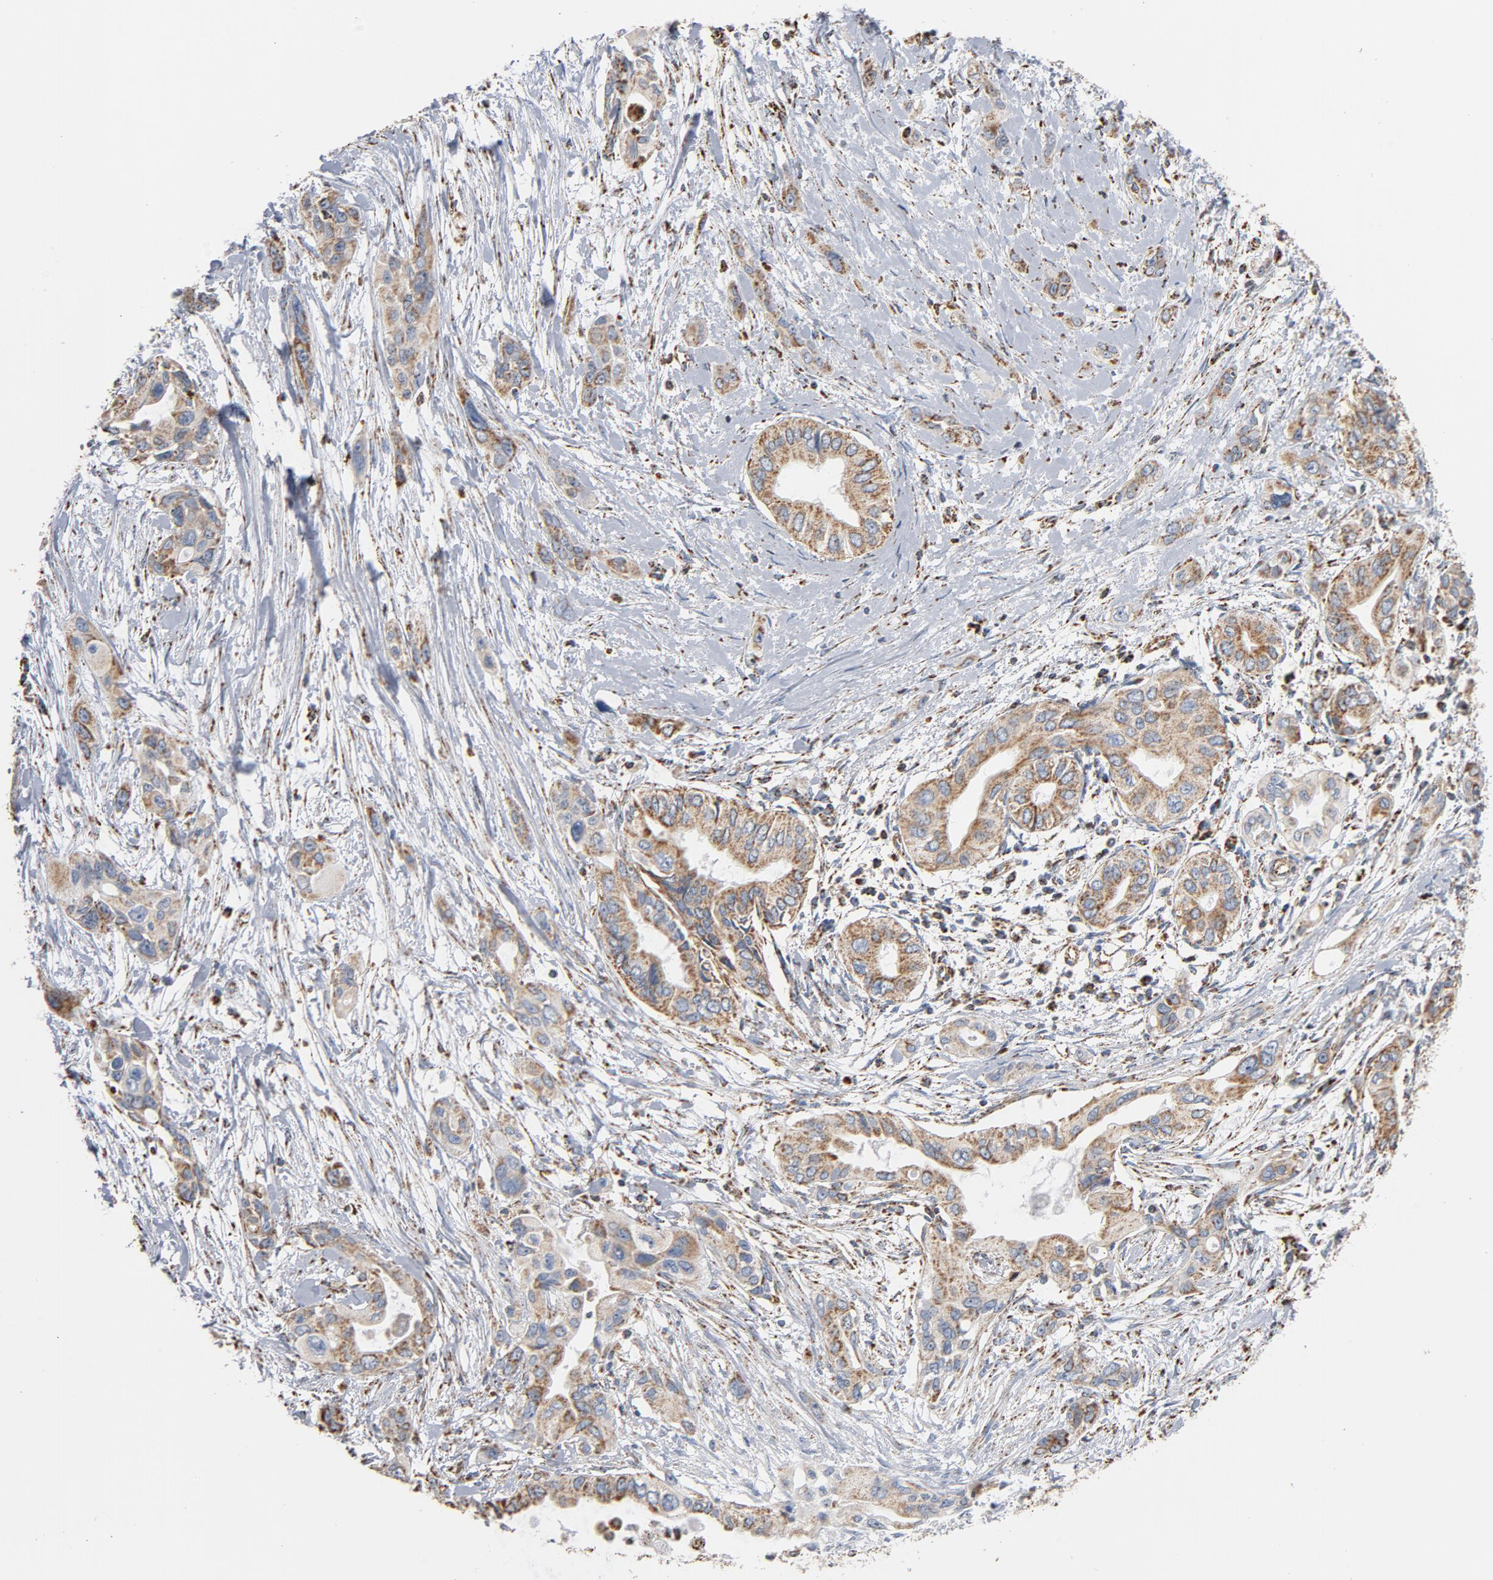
{"staining": {"intensity": "moderate", "quantity": ">75%", "location": "cytoplasmic/membranous"}, "tissue": "pancreatic cancer", "cell_type": "Tumor cells", "image_type": "cancer", "snomed": [{"axis": "morphology", "description": "Adenocarcinoma, NOS"}, {"axis": "topography", "description": "Pancreas"}], "caption": "An IHC photomicrograph of neoplastic tissue is shown. Protein staining in brown highlights moderate cytoplasmic/membranous positivity in pancreatic adenocarcinoma within tumor cells.", "gene": "NDUFS4", "patient": {"sex": "female", "age": 60}}